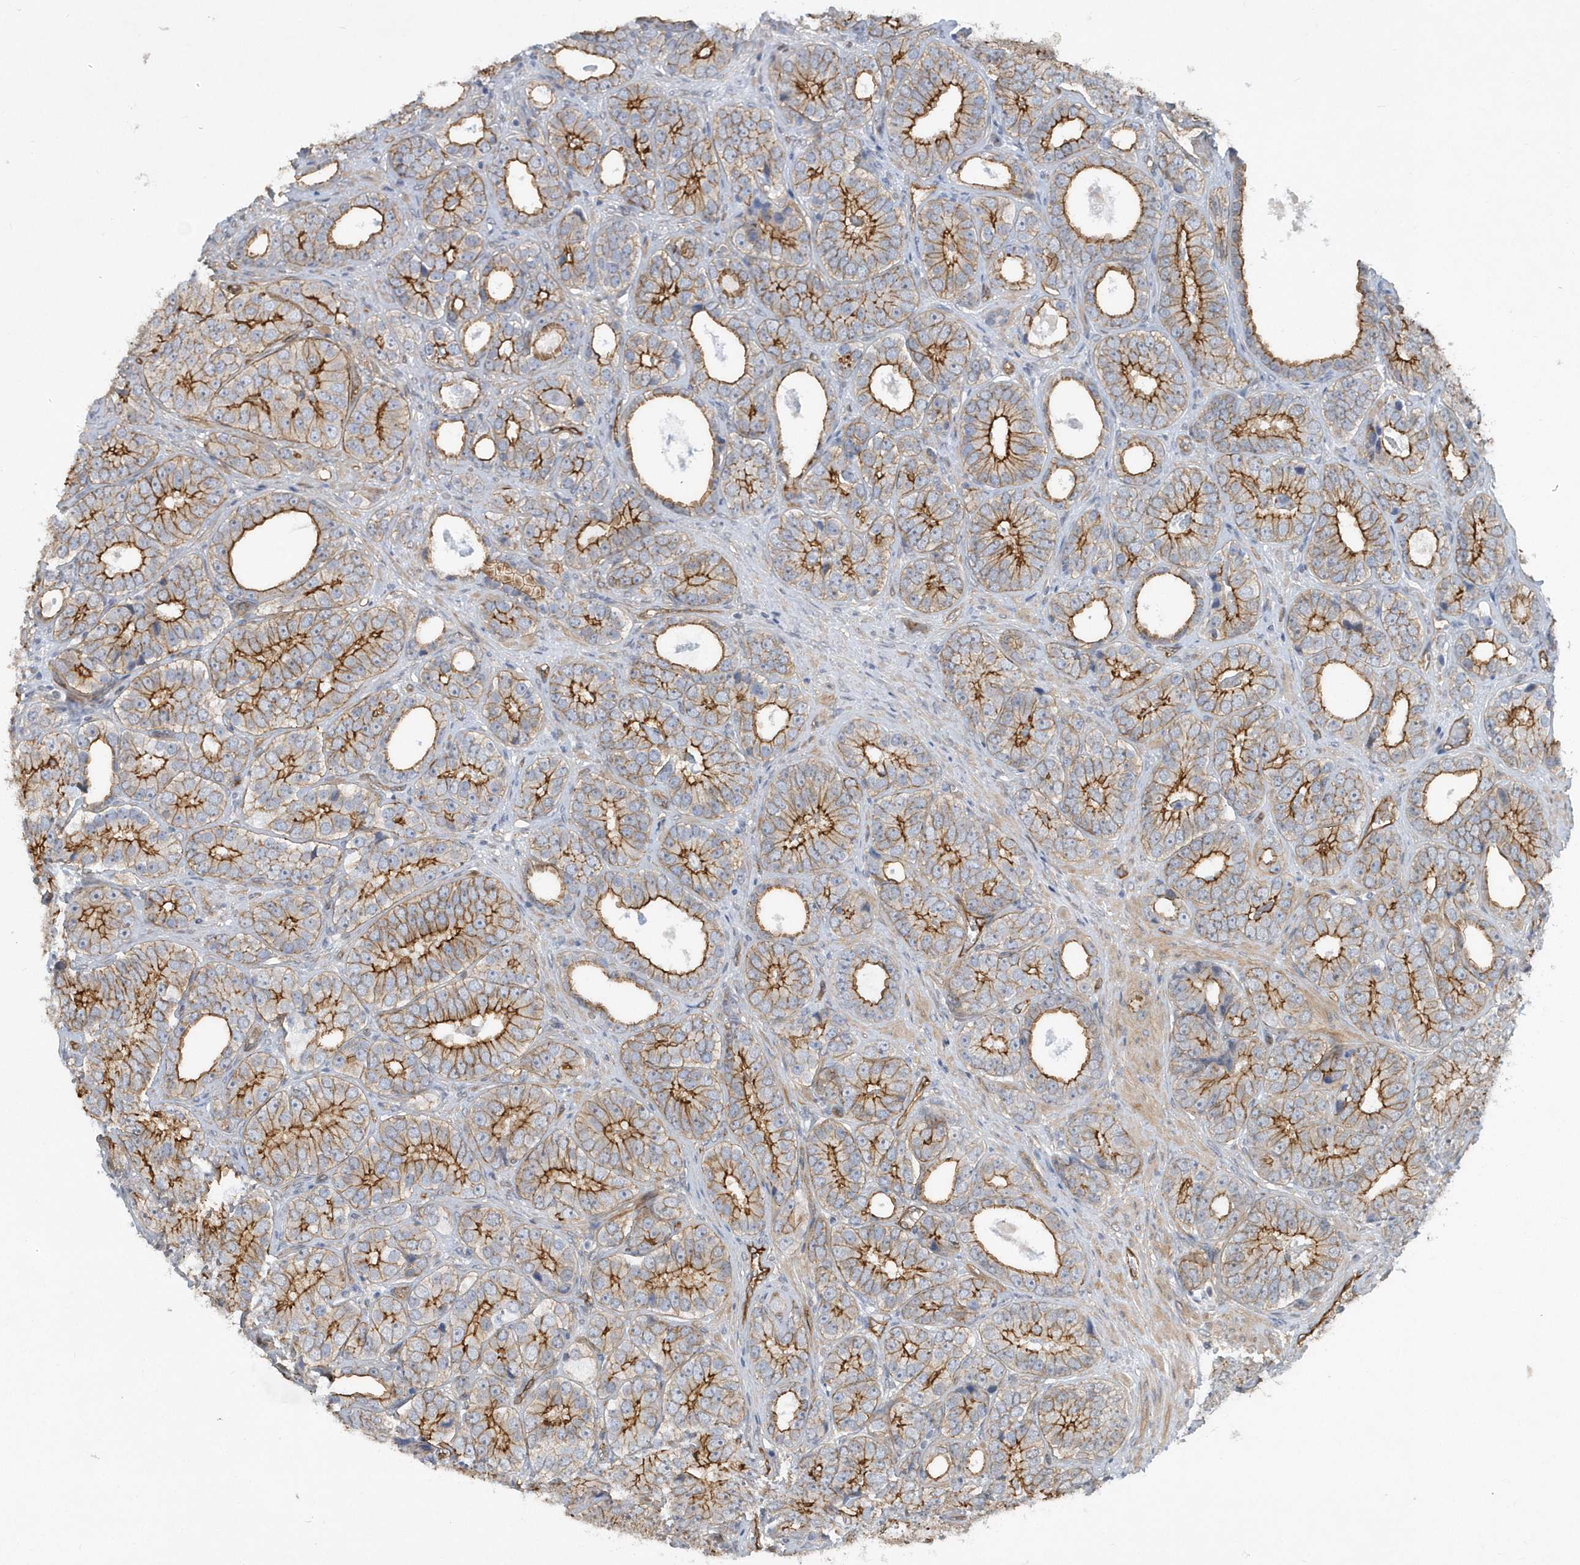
{"staining": {"intensity": "strong", "quantity": ">75%", "location": "cytoplasmic/membranous"}, "tissue": "prostate cancer", "cell_type": "Tumor cells", "image_type": "cancer", "snomed": [{"axis": "morphology", "description": "Adenocarcinoma, High grade"}, {"axis": "topography", "description": "Prostate"}], "caption": "DAB immunohistochemical staining of human prostate cancer exhibits strong cytoplasmic/membranous protein positivity in approximately >75% of tumor cells. The staining is performed using DAB brown chromogen to label protein expression. The nuclei are counter-stained blue using hematoxylin.", "gene": "RAI14", "patient": {"sex": "male", "age": 56}}